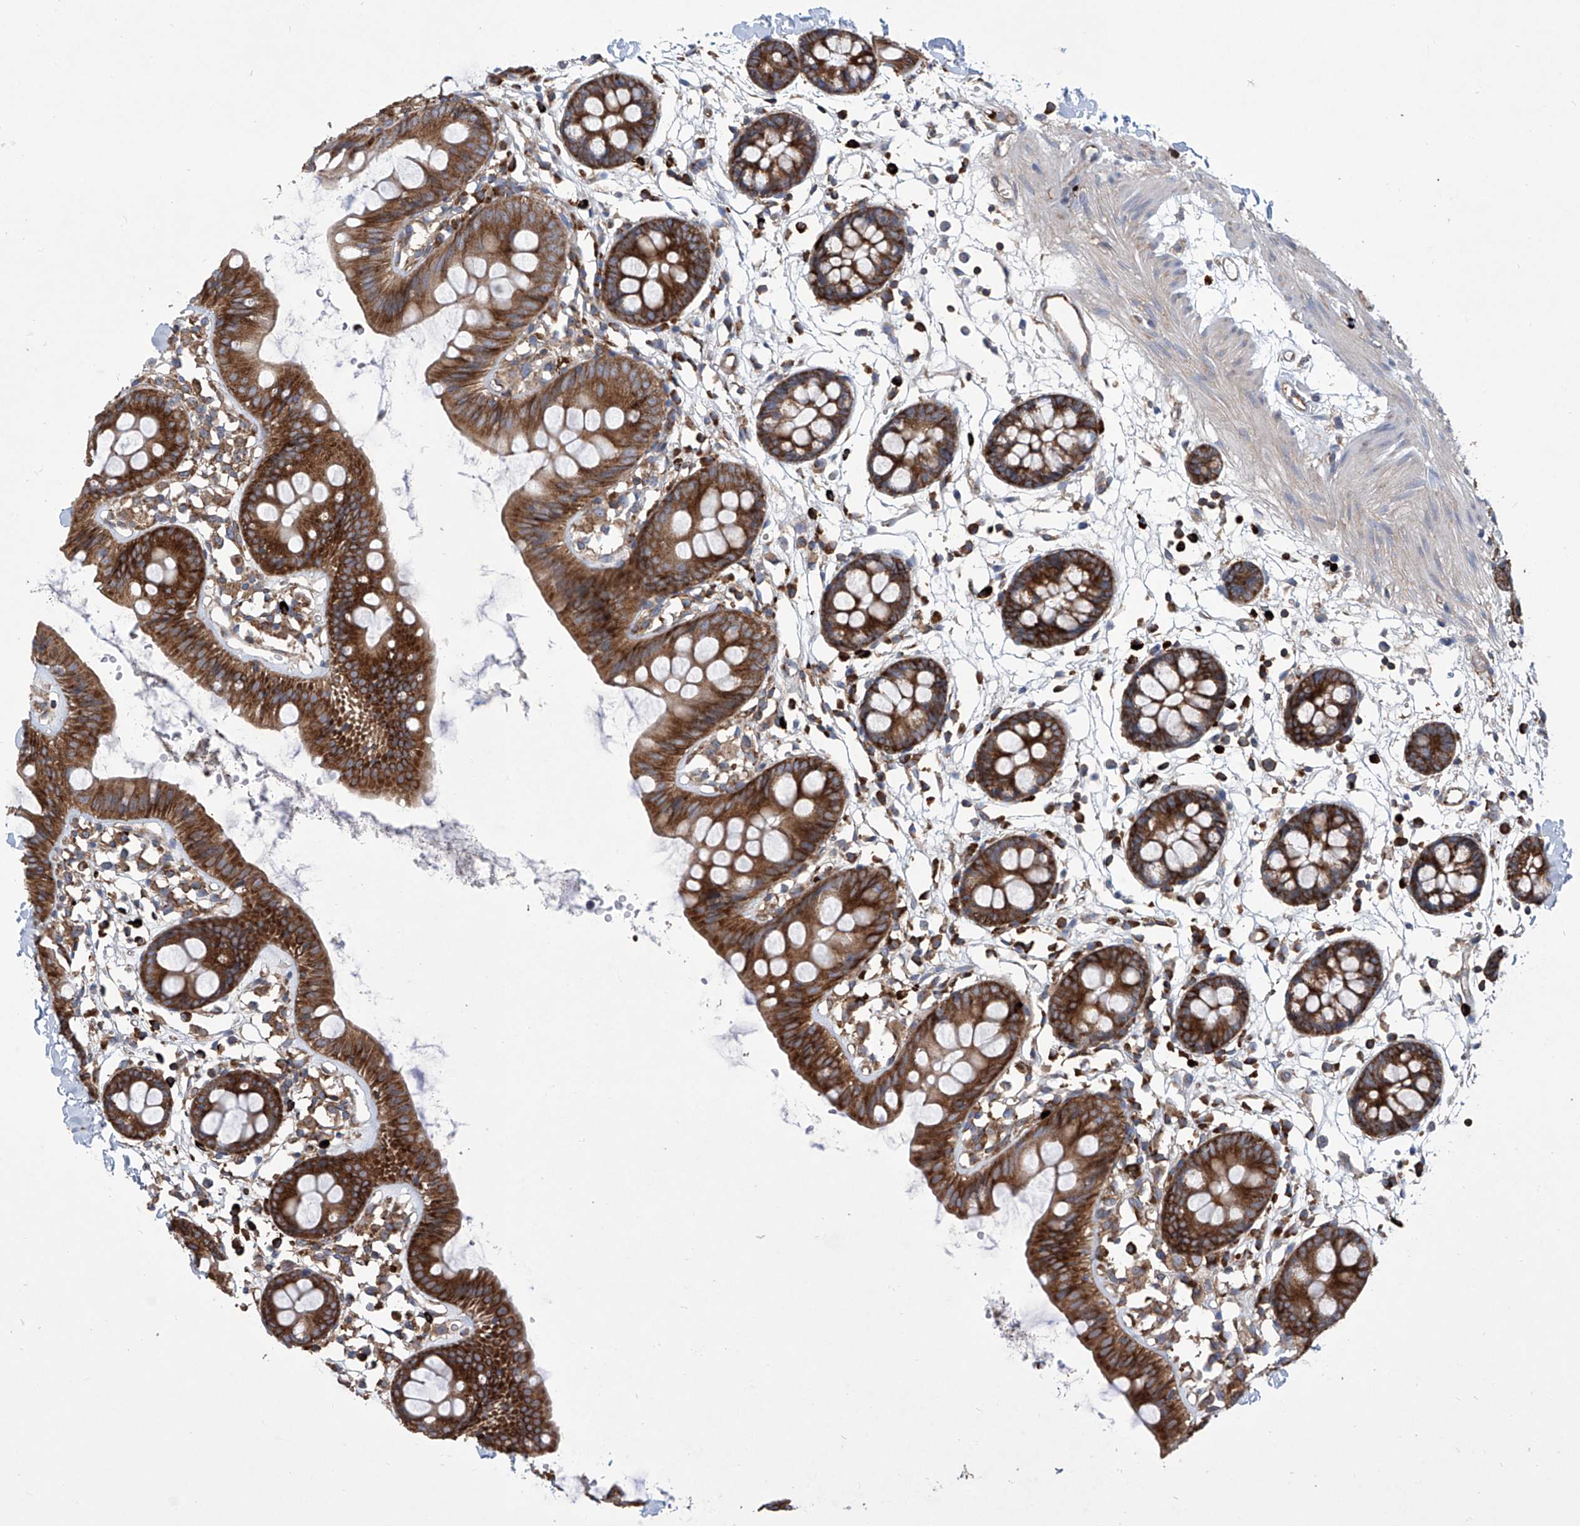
{"staining": {"intensity": "negative", "quantity": "none", "location": "none"}, "tissue": "colon", "cell_type": "Endothelial cells", "image_type": "normal", "snomed": [{"axis": "morphology", "description": "Normal tissue, NOS"}, {"axis": "topography", "description": "Colon"}], "caption": "The IHC micrograph has no significant staining in endothelial cells of colon.", "gene": "SENP2", "patient": {"sex": "male", "age": 56}}